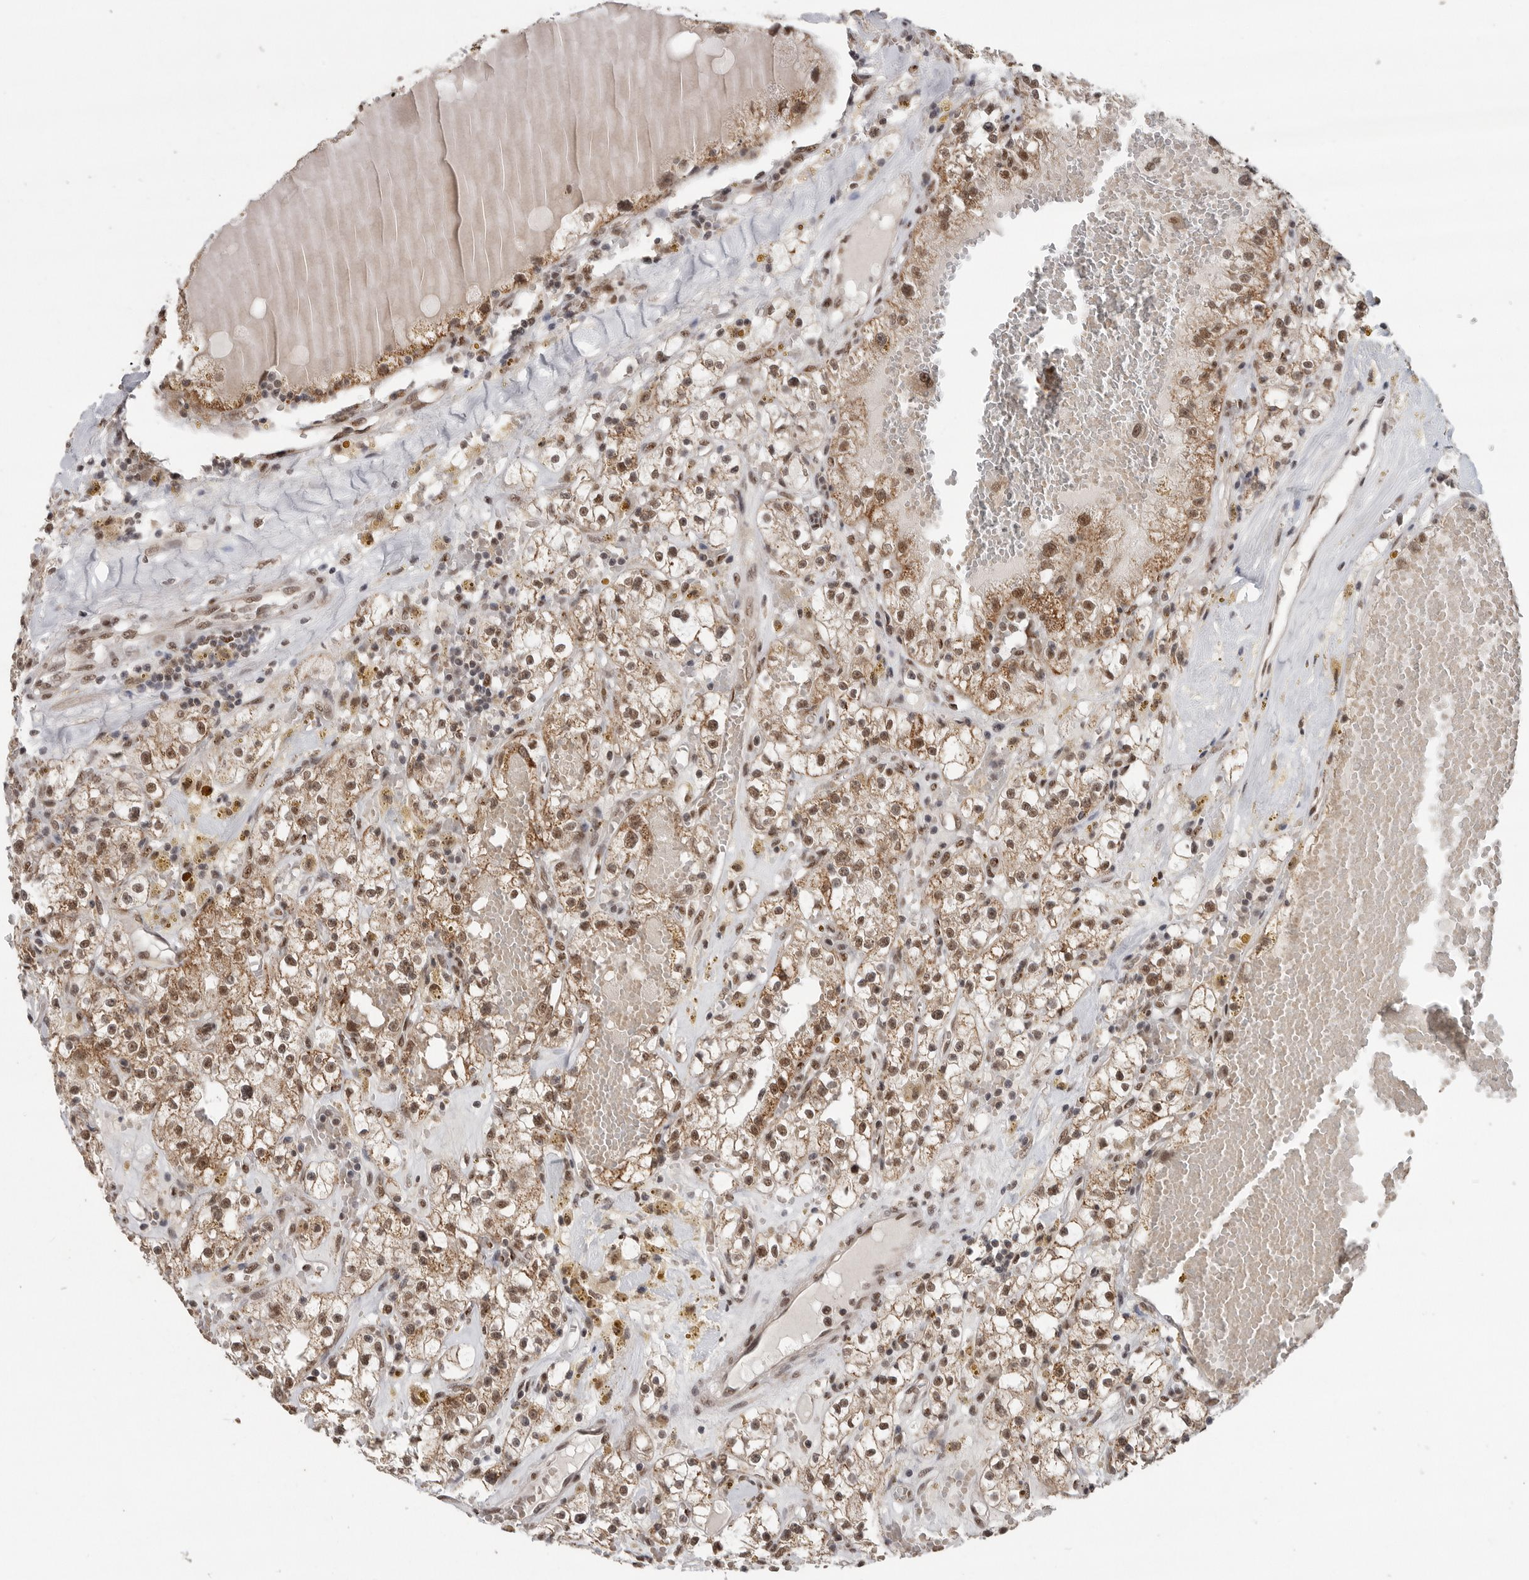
{"staining": {"intensity": "moderate", "quantity": ">75%", "location": "cytoplasmic/membranous,nuclear"}, "tissue": "renal cancer", "cell_type": "Tumor cells", "image_type": "cancer", "snomed": [{"axis": "morphology", "description": "Adenocarcinoma, NOS"}, {"axis": "topography", "description": "Kidney"}], "caption": "The micrograph displays staining of adenocarcinoma (renal), revealing moderate cytoplasmic/membranous and nuclear protein positivity (brown color) within tumor cells.", "gene": "PPP1R10", "patient": {"sex": "male", "age": 56}}